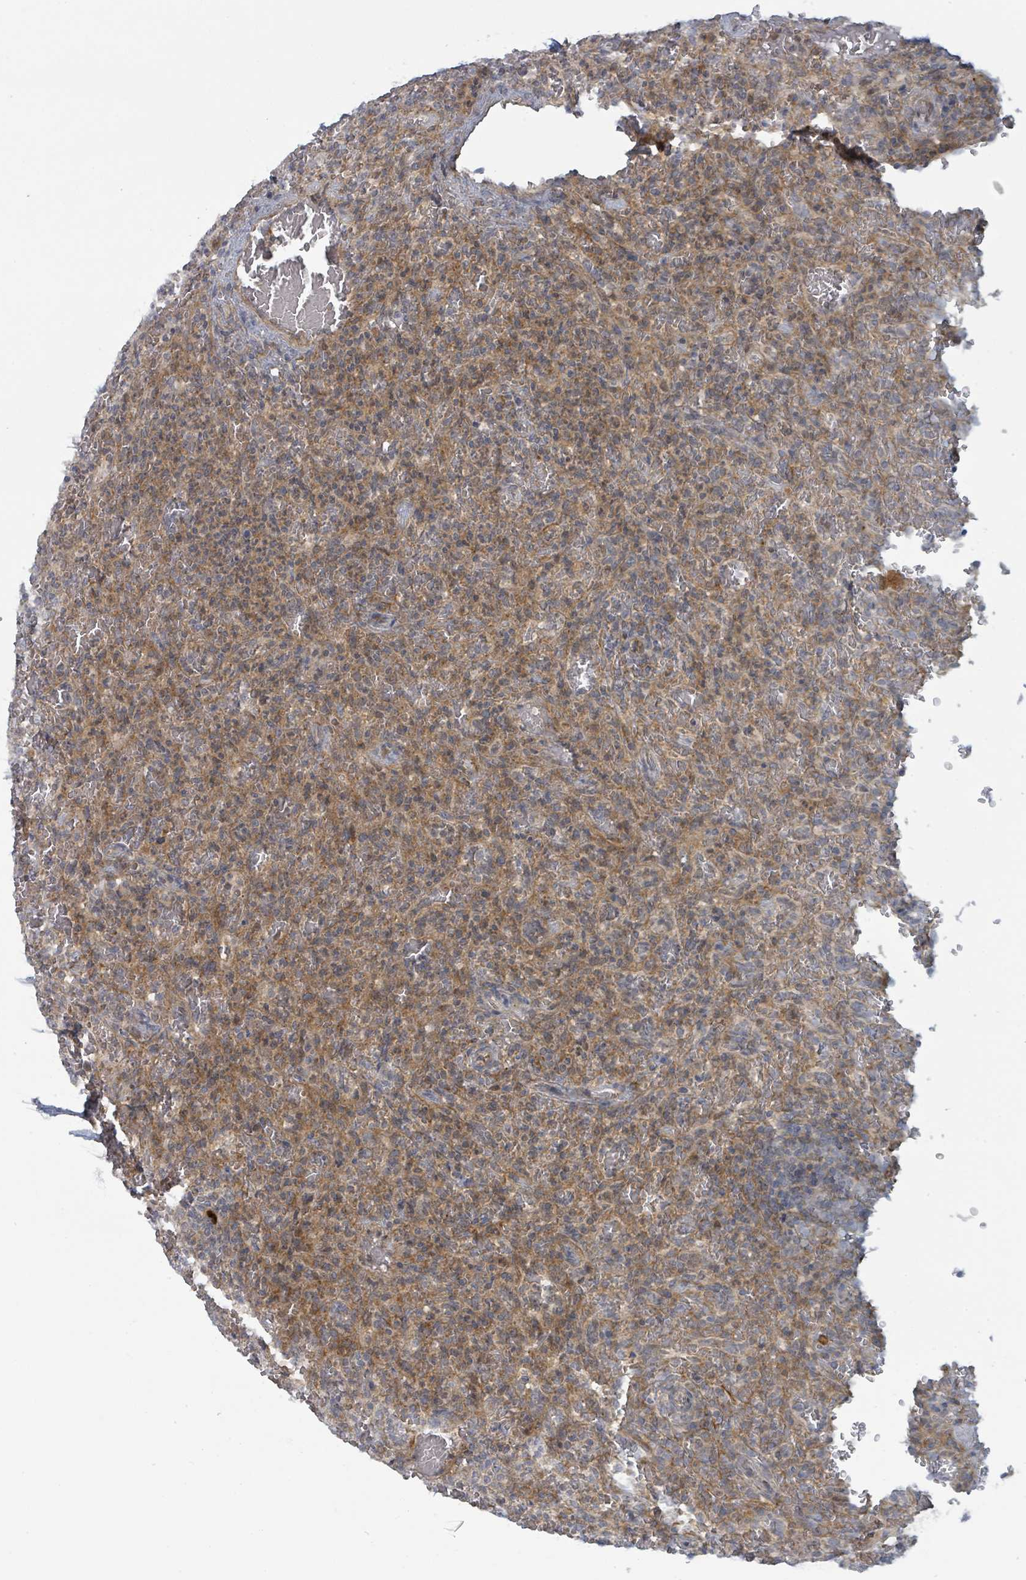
{"staining": {"intensity": "weak", "quantity": "25%-75%", "location": "cytoplasmic/membranous"}, "tissue": "lymphoma", "cell_type": "Tumor cells", "image_type": "cancer", "snomed": [{"axis": "morphology", "description": "Malignant lymphoma, non-Hodgkin's type, Low grade"}, {"axis": "topography", "description": "Spleen"}], "caption": "Immunohistochemical staining of human lymphoma reveals low levels of weak cytoplasmic/membranous expression in about 25%-75% of tumor cells. (DAB (3,3'-diaminobenzidine) IHC with brightfield microscopy, high magnification).", "gene": "COL5A3", "patient": {"sex": "female", "age": 64}}